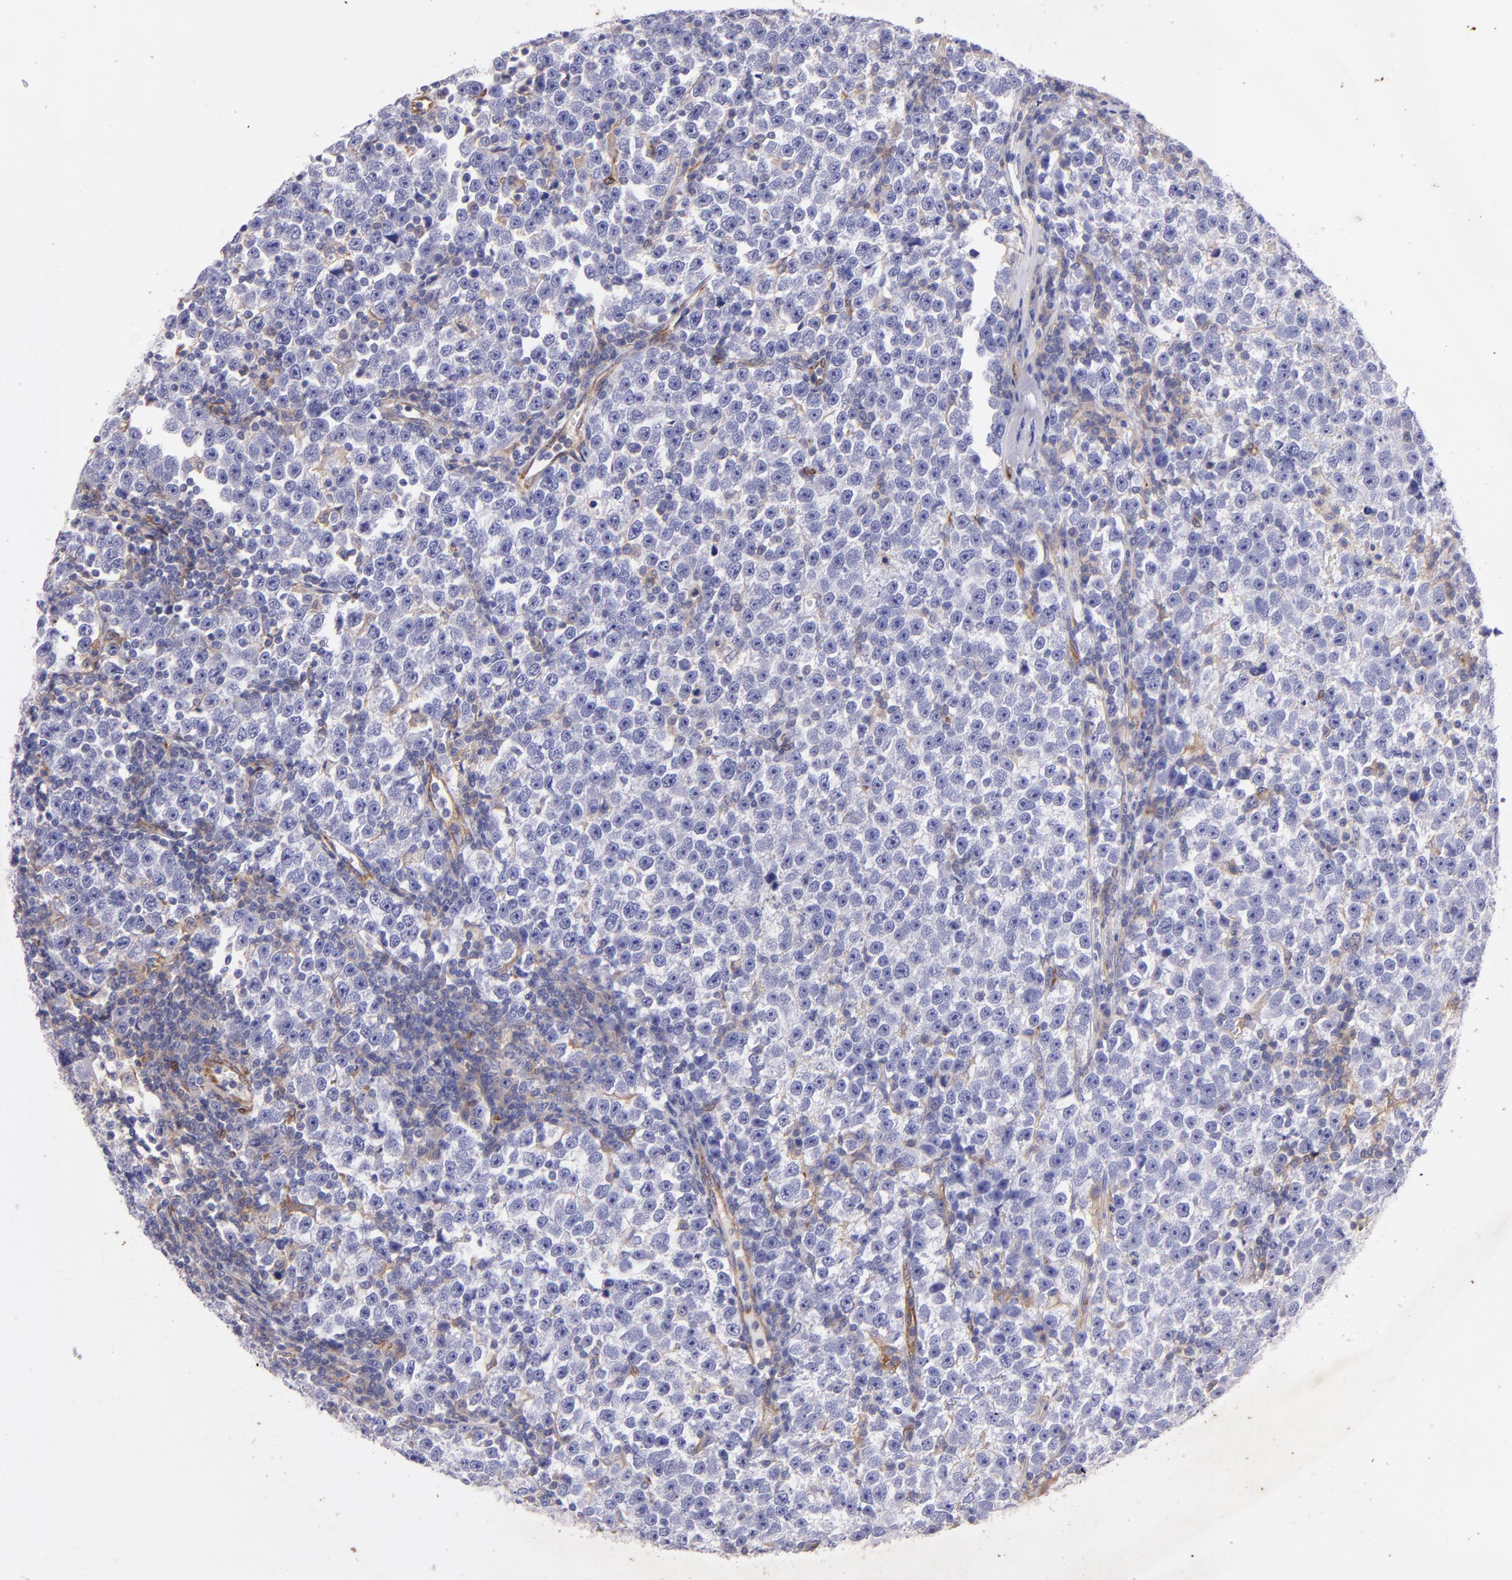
{"staining": {"intensity": "negative", "quantity": "none", "location": "none"}, "tissue": "testis cancer", "cell_type": "Tumor cells", "image_type": "cancer", "snomed": [{"axis": "morphology", "description": "Seminoma, NOS"}, {"axis": "topography", "description": "Testis"}], "caption": "Histopathology image shows no significant protein staining in tumor cells of testis cancer (seminoma).", "gene": "RET", "patient": {"sex": "male", "age": 43}}